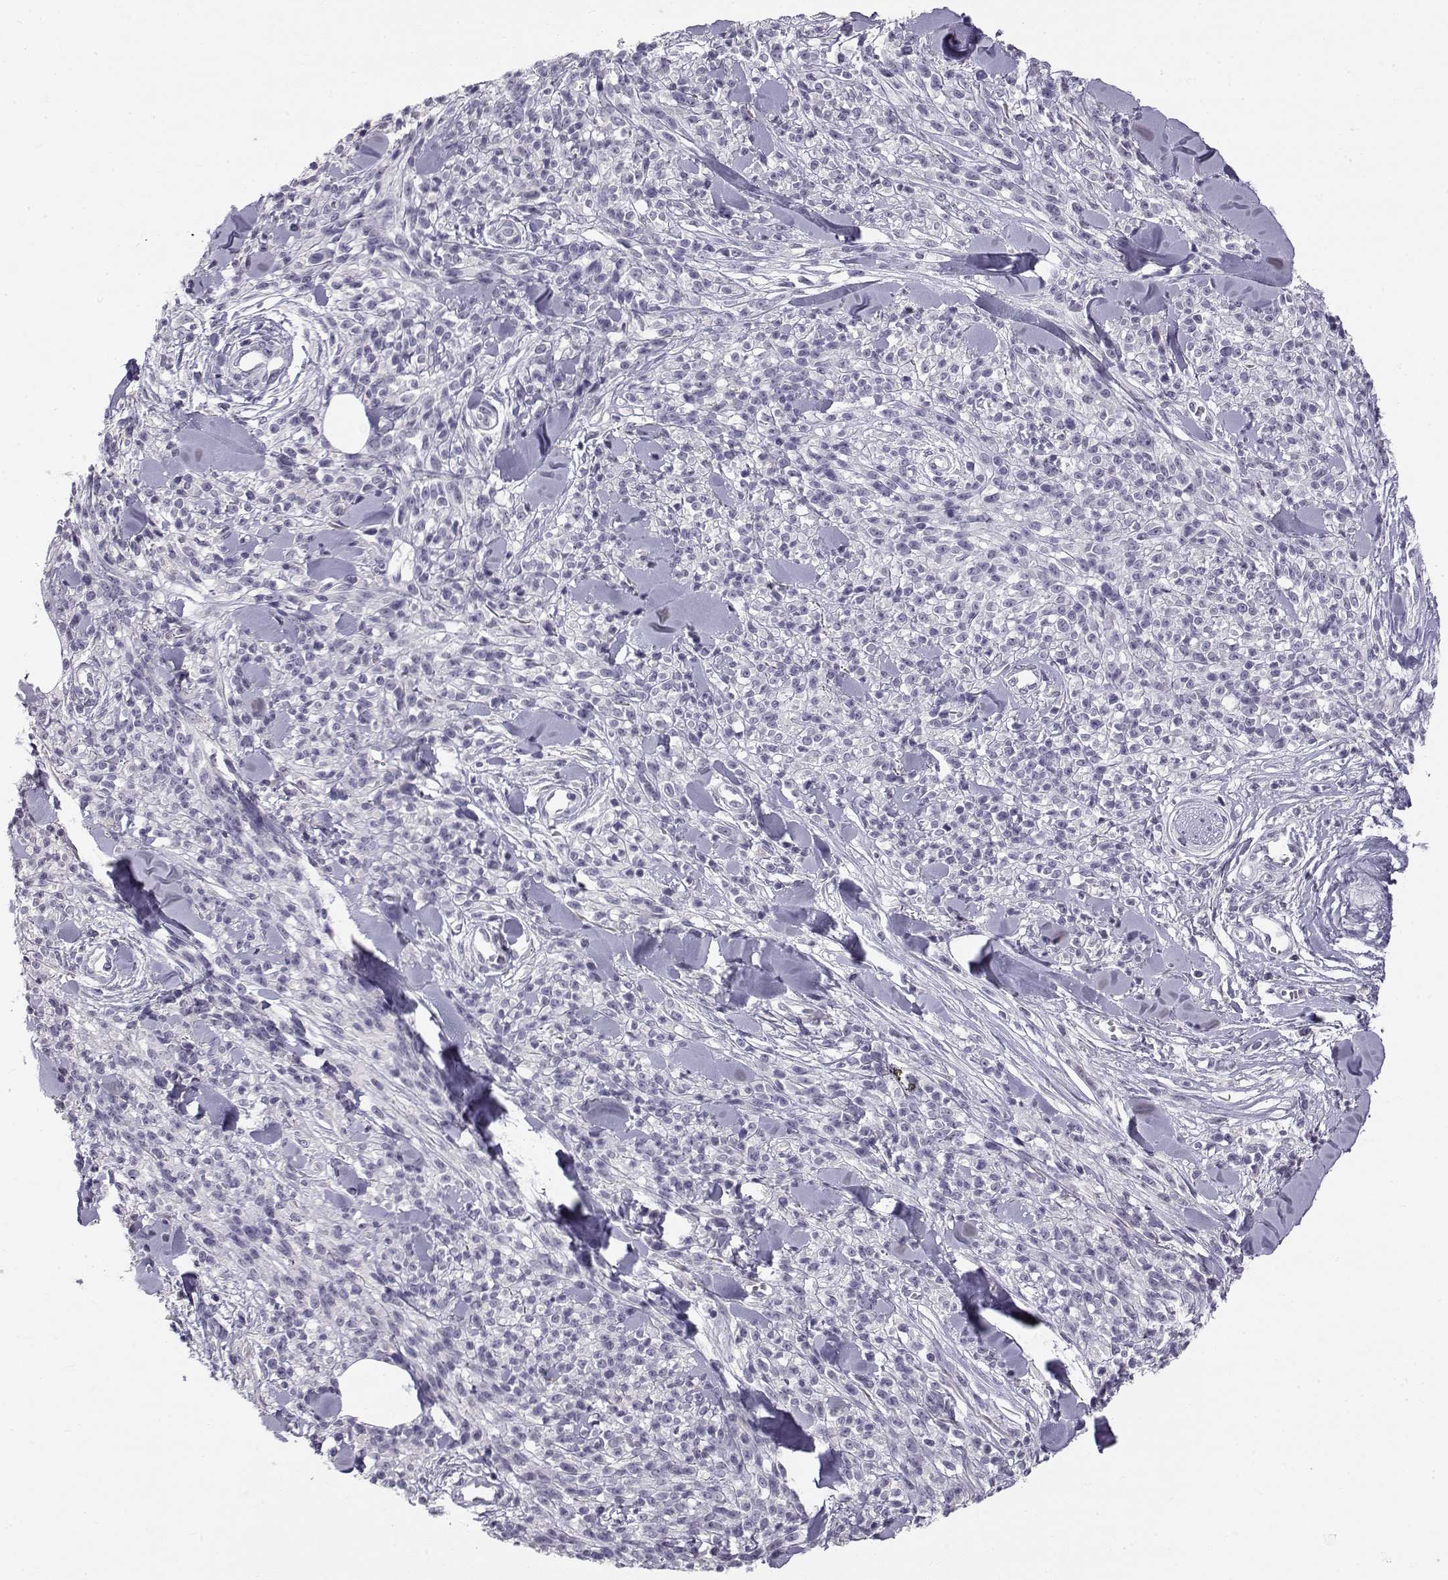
{"staining": {"intensity": "negative", "quantity": "none", "location": "none"}, "tissue": "melanoma", "cell_type": "Tumor cells", "image_type": "cancer", "snomed": [{"axis": "morphology", "description": "Malignant melanoma, NOS"}, {"axis": "topography", "description": "Skin"}, {"axis": "topography", "description": "Skin of trunk"}], "caption": "Immunohistochemistry (IHC) of melanoma exhibits no positivity in tumor cells. Nuclei are stained in blue.", "gene": "ACSL6", "patient": {"sex": "male", "age": 74}}